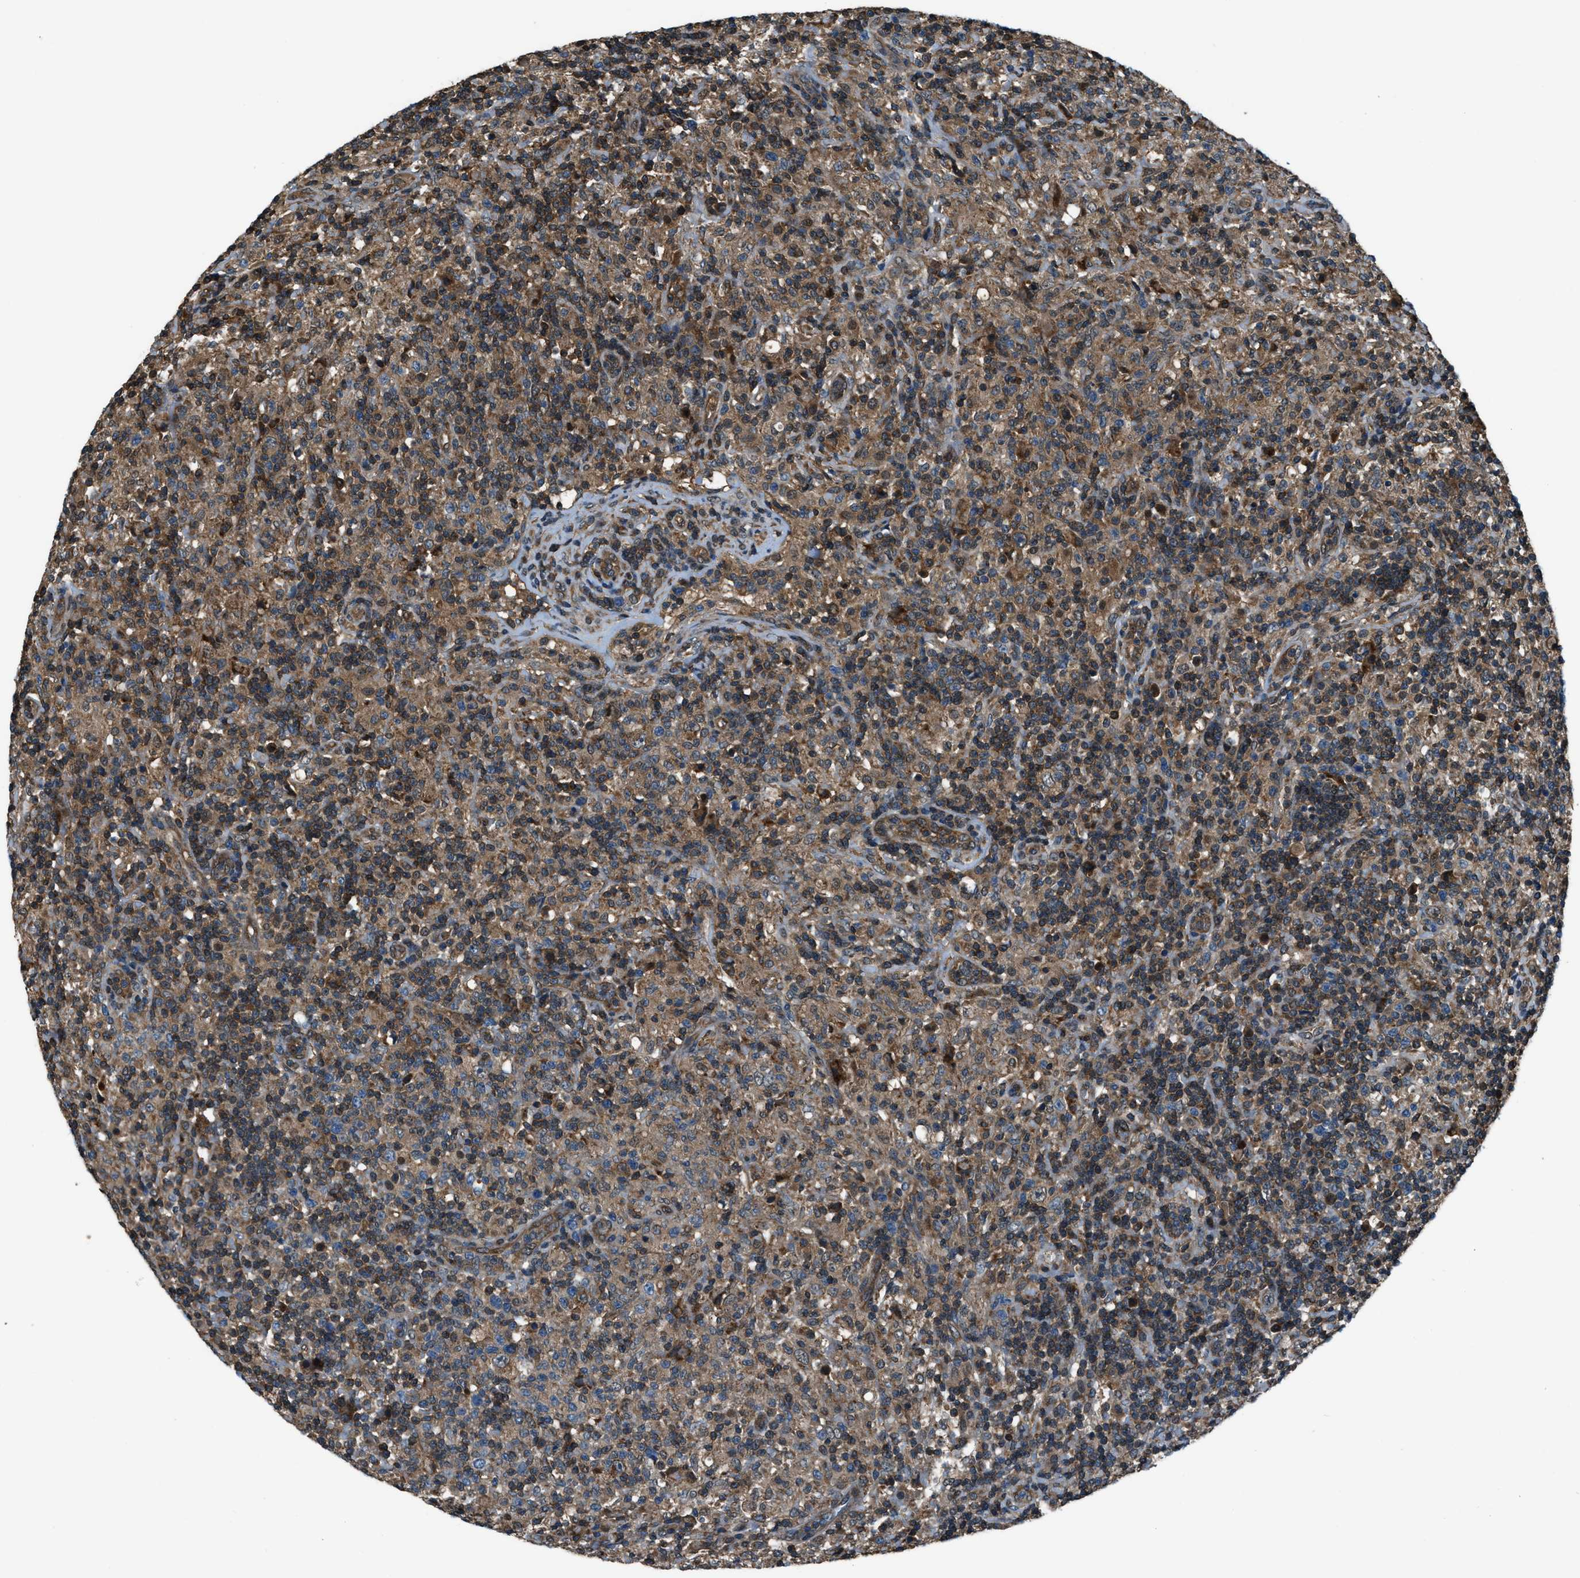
{"staining": {"intensity": "moderate", "quantity": "<25%", "location": "cytoplasmic/membranous"}, "tissue": "lymphoma", "cell_type": "Tumor cells", "image_type": "cancer", "snomed": [{"axis": "morphology", "description": "Hodgkin's disease, NOS"}, {"axis": "topography", "description": "Lymph node"}], "caption": "Immunohistochemical staining of lymphoma reveals low levels of moderate cytoplasmic/membranous protein staining in about <25% of tumor cells.", "gene": "HEBP2", "patient": {"sex": "male", "age": 70}}